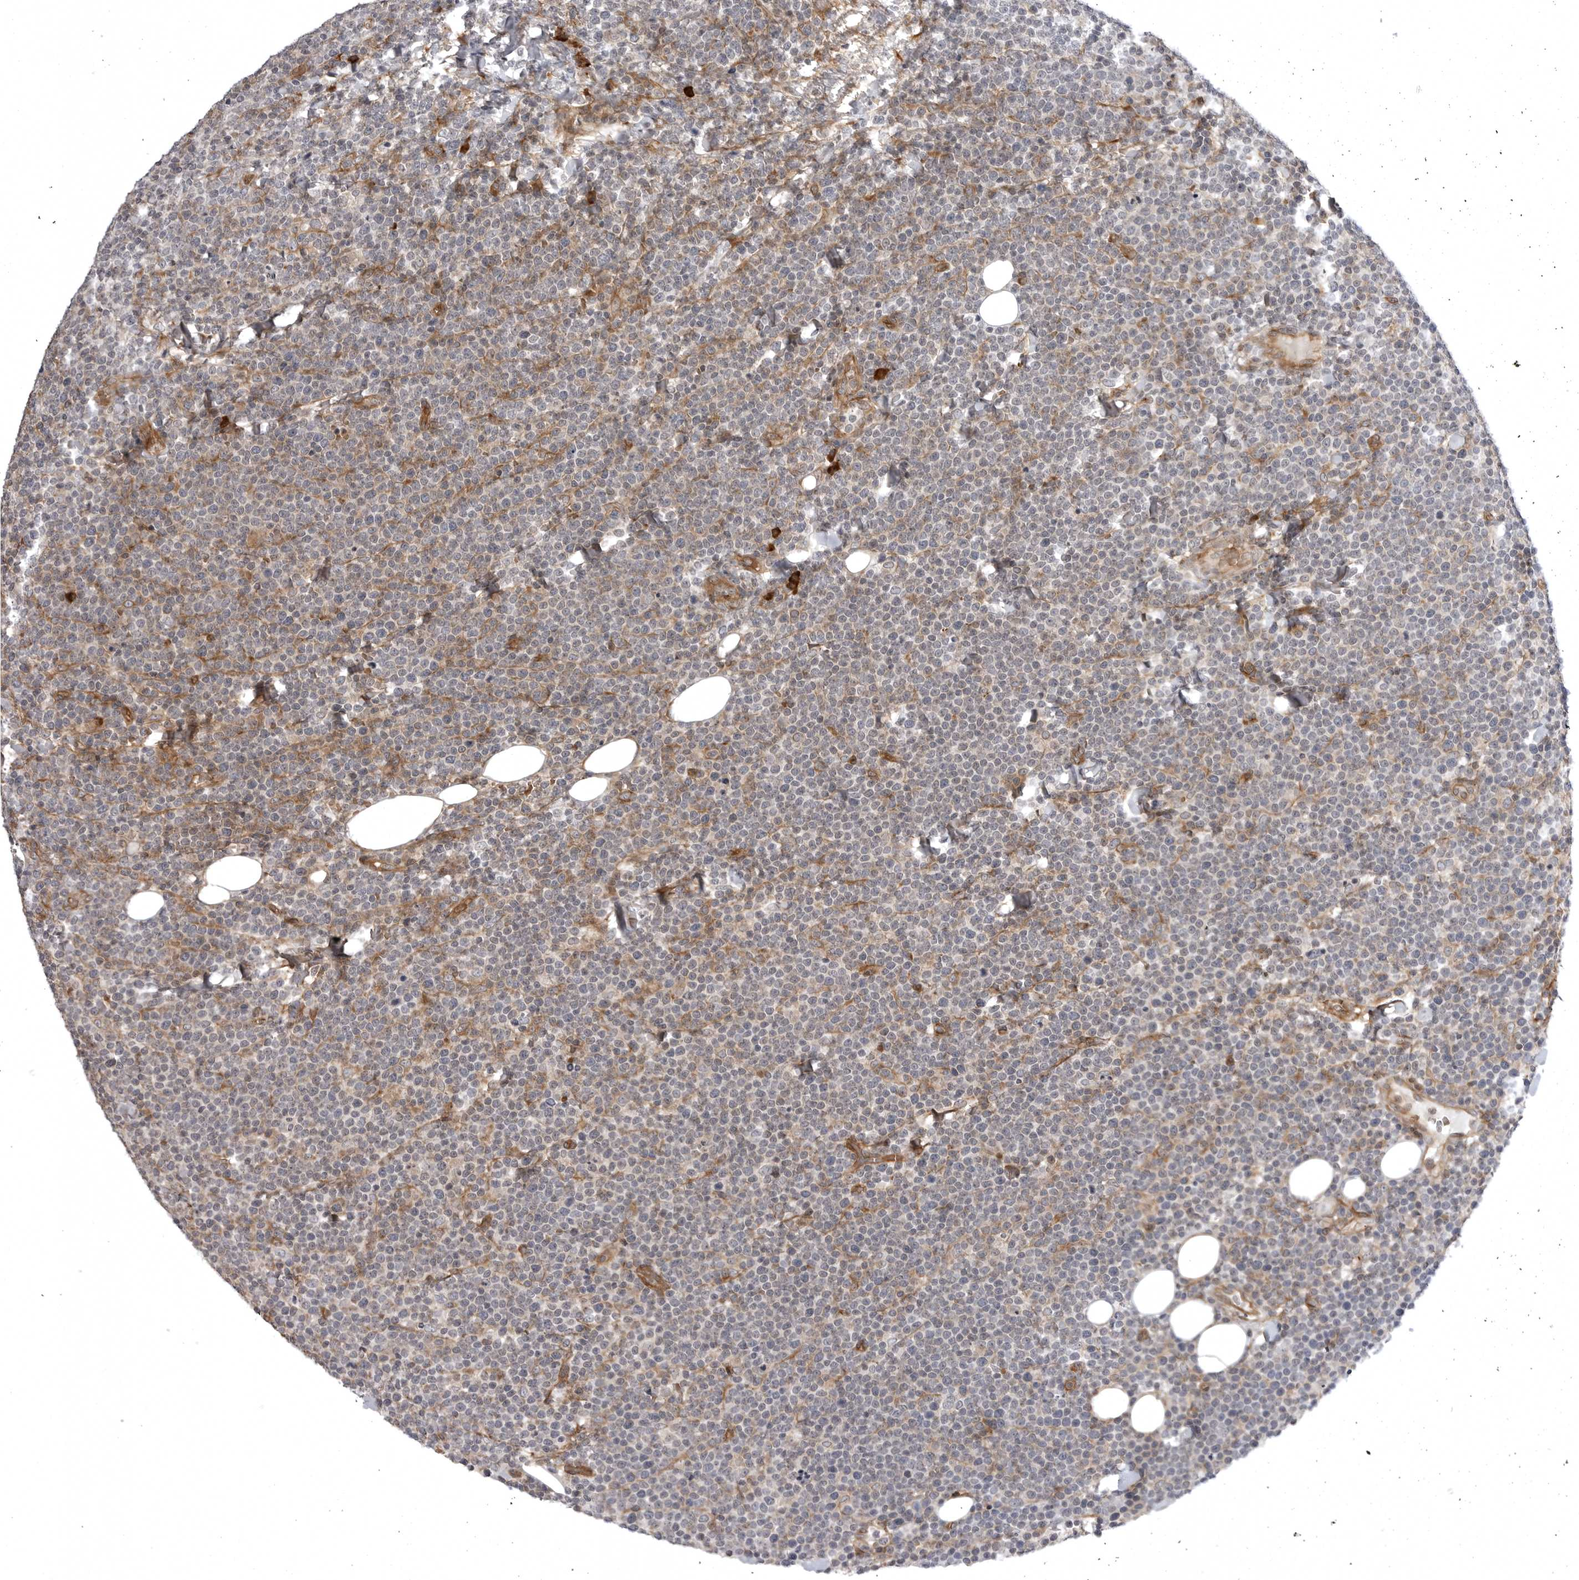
{"staining": {"intensity": "weak", "quantity": "<25%", "location": "cytoplasmic/membranous"}, "tissue": "lymphoma", "cell_type": "Tumor cells", "image_type": "cancer", "snomed": [{"axis": "morphology", "description": "Malignant lymphoma, non-Hodgkin's type, High grade"}, {"axis": "topography", "description": "Lymph node"}], "caption": "A high-resolution histopathology image shows IHC staining of malignant lymphoma, non-Hodgkin's type (high-grade), which demonstrates no significant expression in tumor cells.", "gene": "ARL5A", "patient": {"sex": "male", "age": 61}}